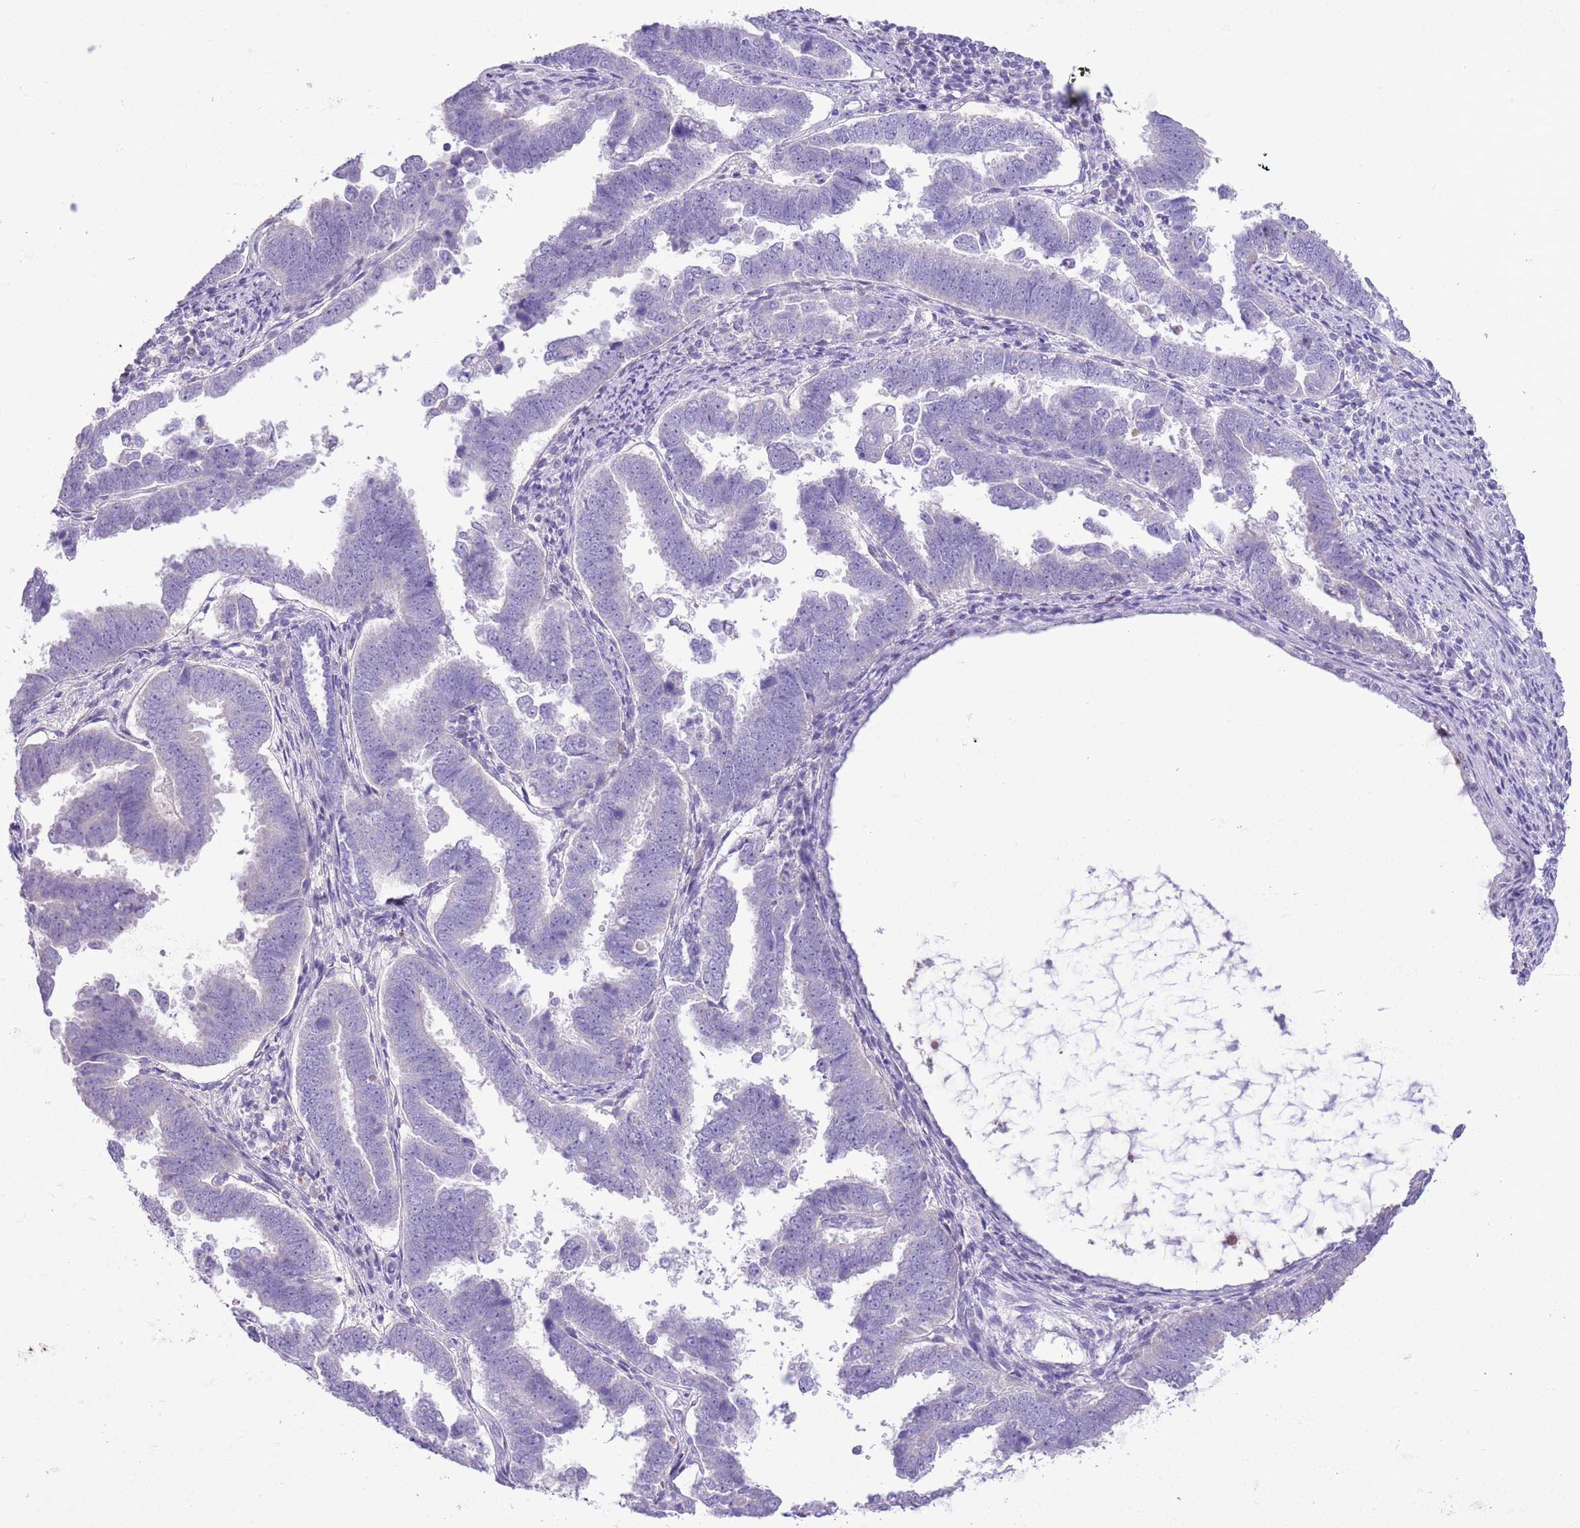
{"staining": {"intensity": "negative", "quantity": "none", "location": "none"}, "tissue": "endometrial cancer", "cell_type": "Tumor cells", "image_type": "cancer", "snomed": [{"axis": "morphology", "description": "Adenocarcinoma, NOS"}, {"axis": "topography", "description": "Endometrium"}], "caption": "Endometrial cancer stained for a protein using IHC shows no staining tumor cells.", "gene": "TOX2", "patient": {"sex": "female", "age": 75}}